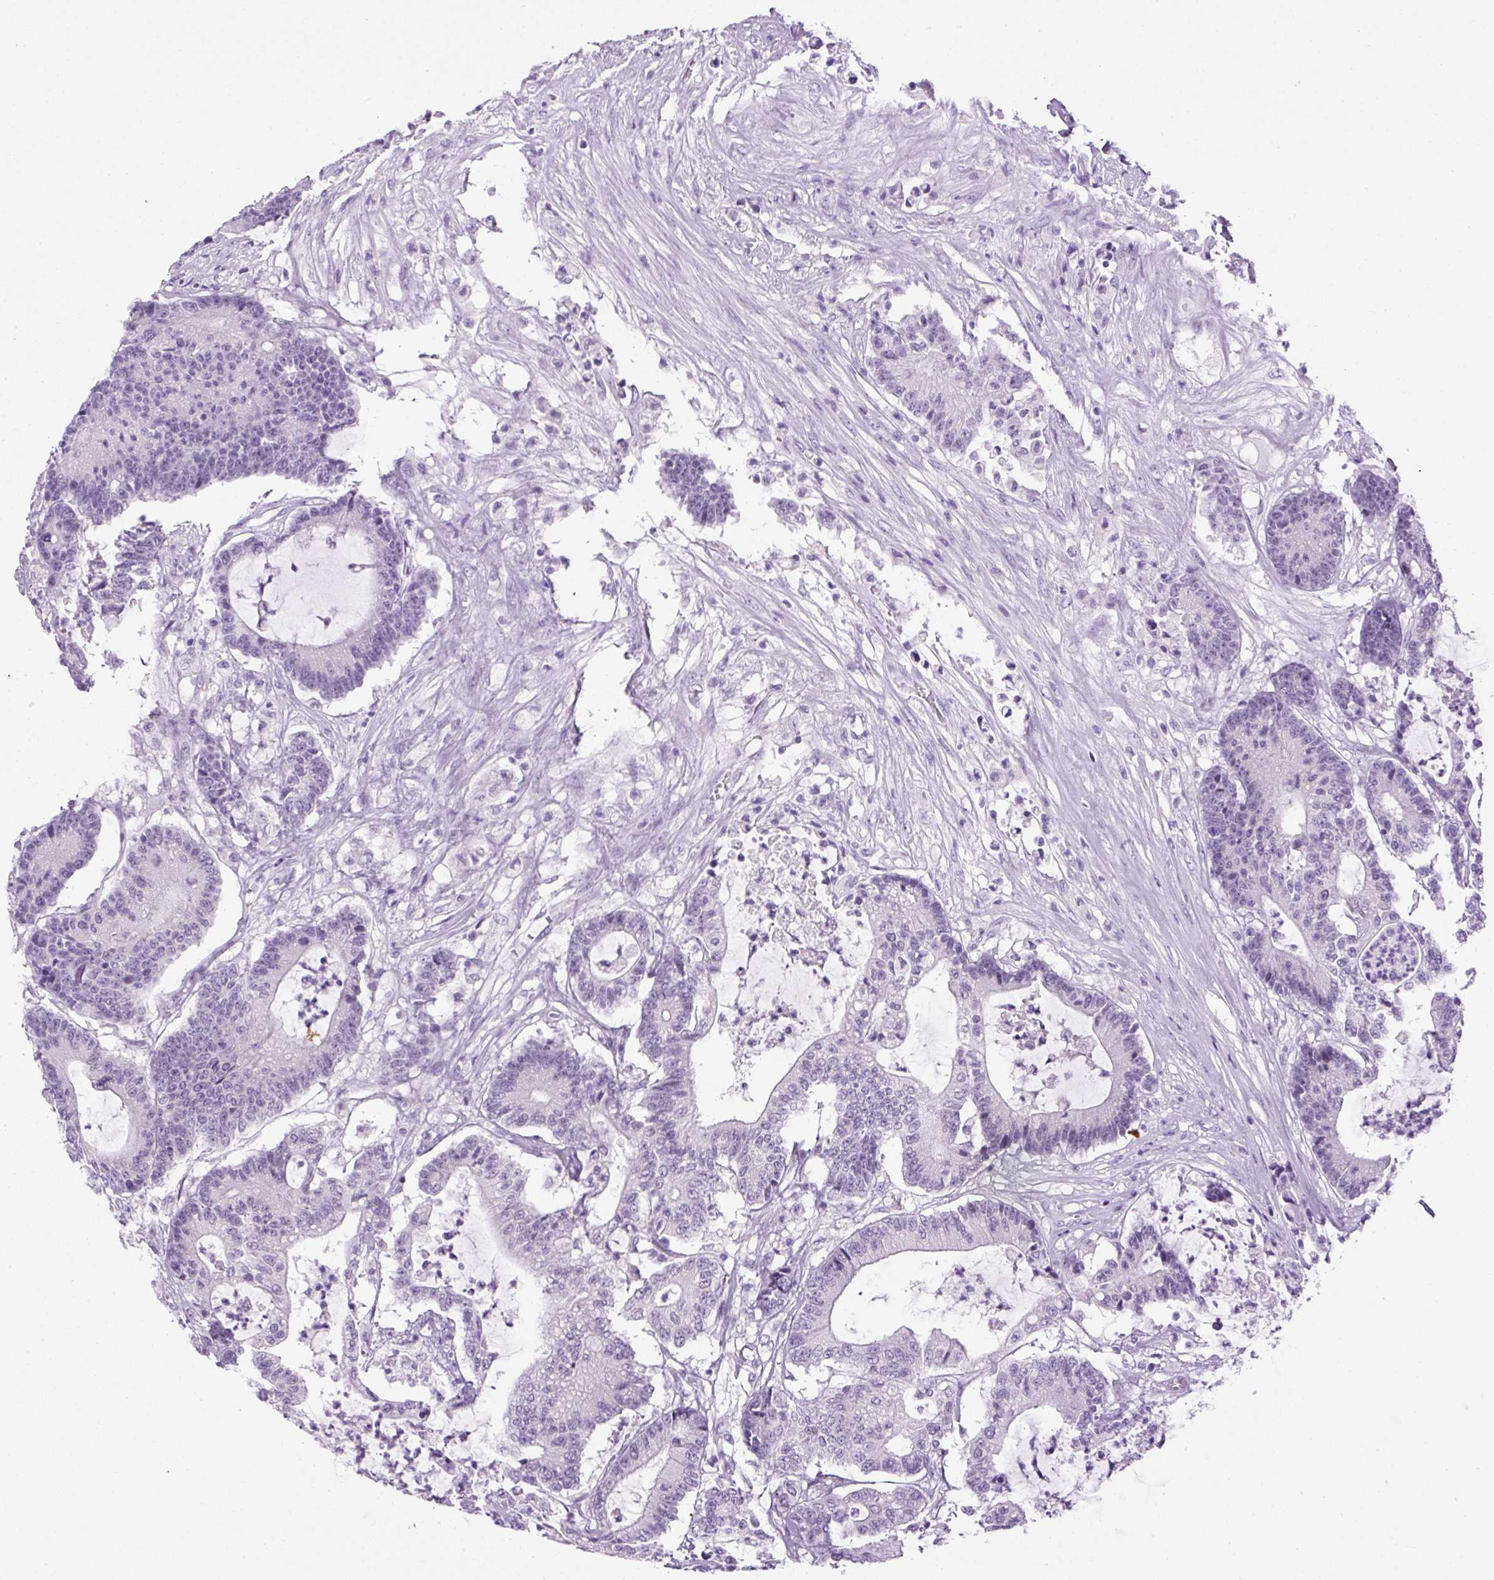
{"staining": {"intensity": "negative", "quantity": "none", "location": "none"}, "tissue": "colorectal cancer", "cell_type": "Tumor cells", "image_type": "cancer", "snomed": [{"axis": "morphology", "description": "Adenocarcinoma, NOS"}, {"axis": "topography", "description": "Colon"}], "caption": "An IHC micrograph of colorectal cancer is shown. There is no staining in tumor cells of colorectal cancer. The staining is performed using DAB brown chromogen with nuclei counter-stained in using hematoxylin.", "gene": "RHBDD2", "patient": {"sex": "female", "age": 84}}